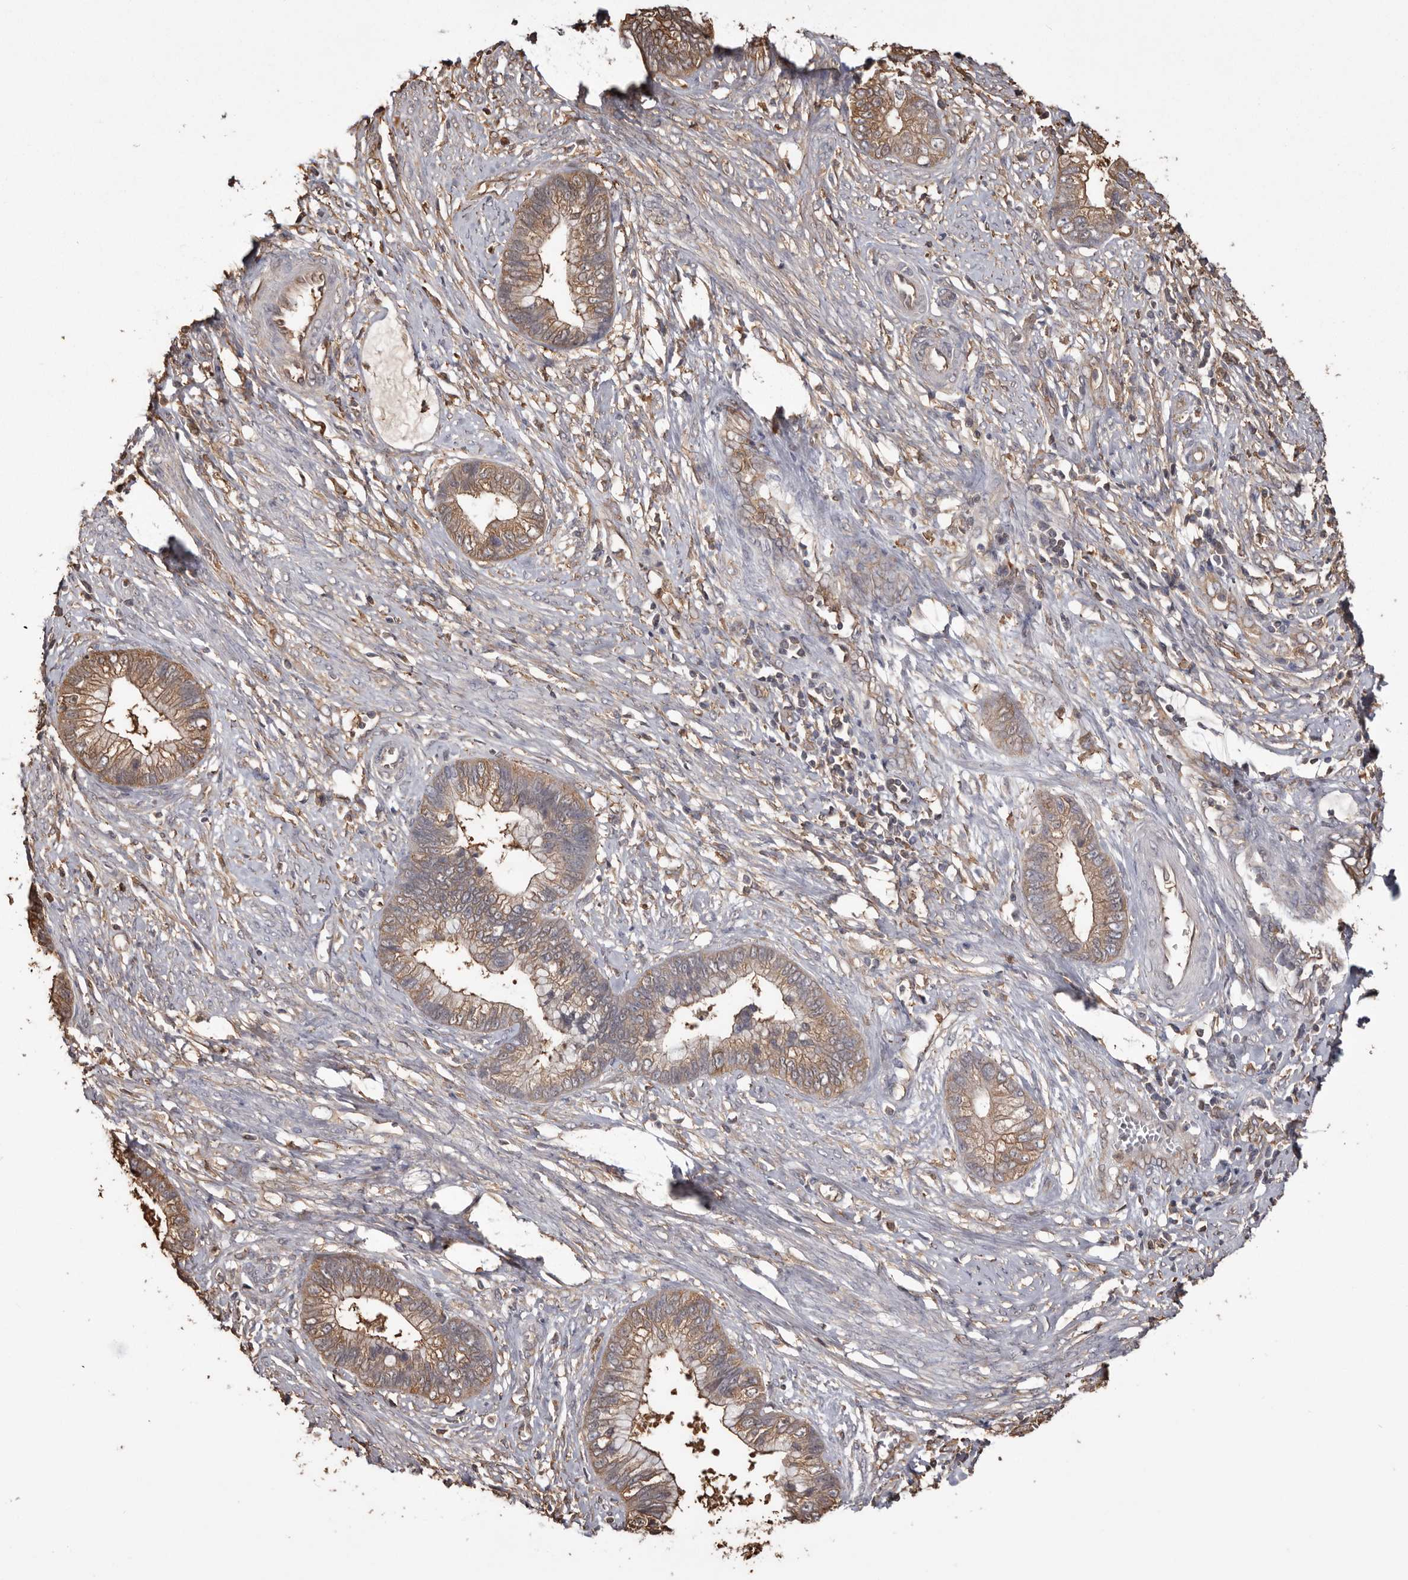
{"staining": {"intensity": "moderate", "quantity": "25%-75%", "location": "cytoplasmic/membranous"}, "tissue": "cervical cancer", "cell_type": "Tumor cells", "image_type": "cancer", "snomed": [{"axis": "morphology", "description": "Adenocarcinoma, NOS"}, {"axis": "topography", "description": "Cervix"}], "caption": "The histopathology image shows a brown stain indicating the presence of a protein in the cytoplasmic/membranous of tumor cells in cervical cancer. The staining was performed using DAB (3,3'-diaminobenzidine) to visualize the protein expression in brown, while the nuclei were stained in blue with hematoxylin (Magnification: 20x).", "gene": "PKM", "patient": {"sex": "female", "age": 44}}